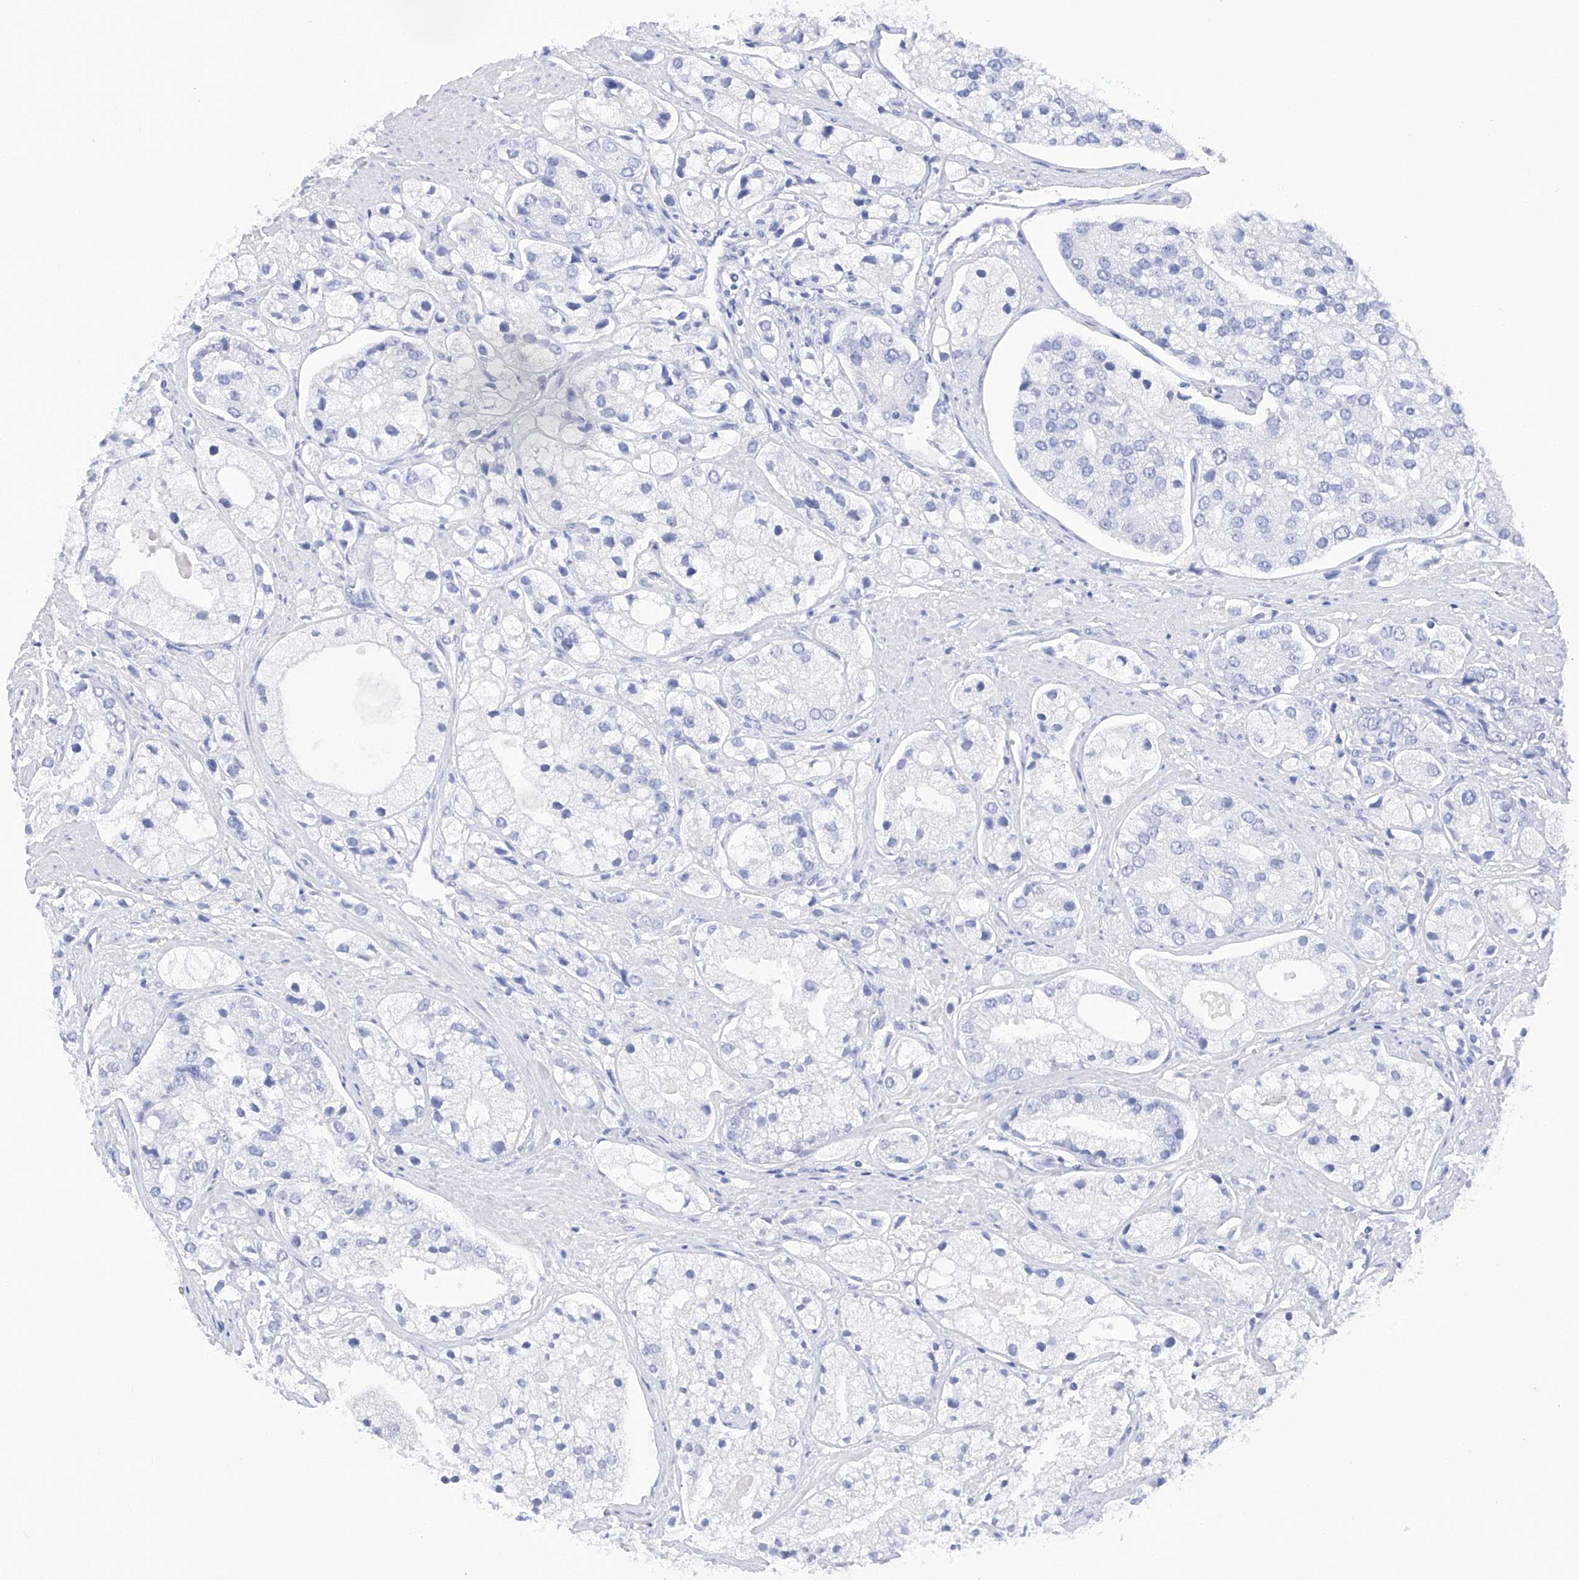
{"staining": {"intensity": "negative", "quantity": "none", "location": "none"}, "tissue": "prostate cancer", "cell_type": "Tumor cells", "image_type": "cancer", "snomed": [{"axis": "morphology", "description": "Adenocarcinoma, High grade"}, {"axis": "topography", "description": "Prostate"}], "caption": "A micrograph of prostate adenocarcinoma (high-grade) stained for a protein shows no brown staining in tumor cells. (Stains: DAB immunohistochemistry with hematoxylin counter stain, Microscopy: brightfield microscopy at high magnification).", "gene": "FLG", "patient": {"sex": "male", "age": 50}}